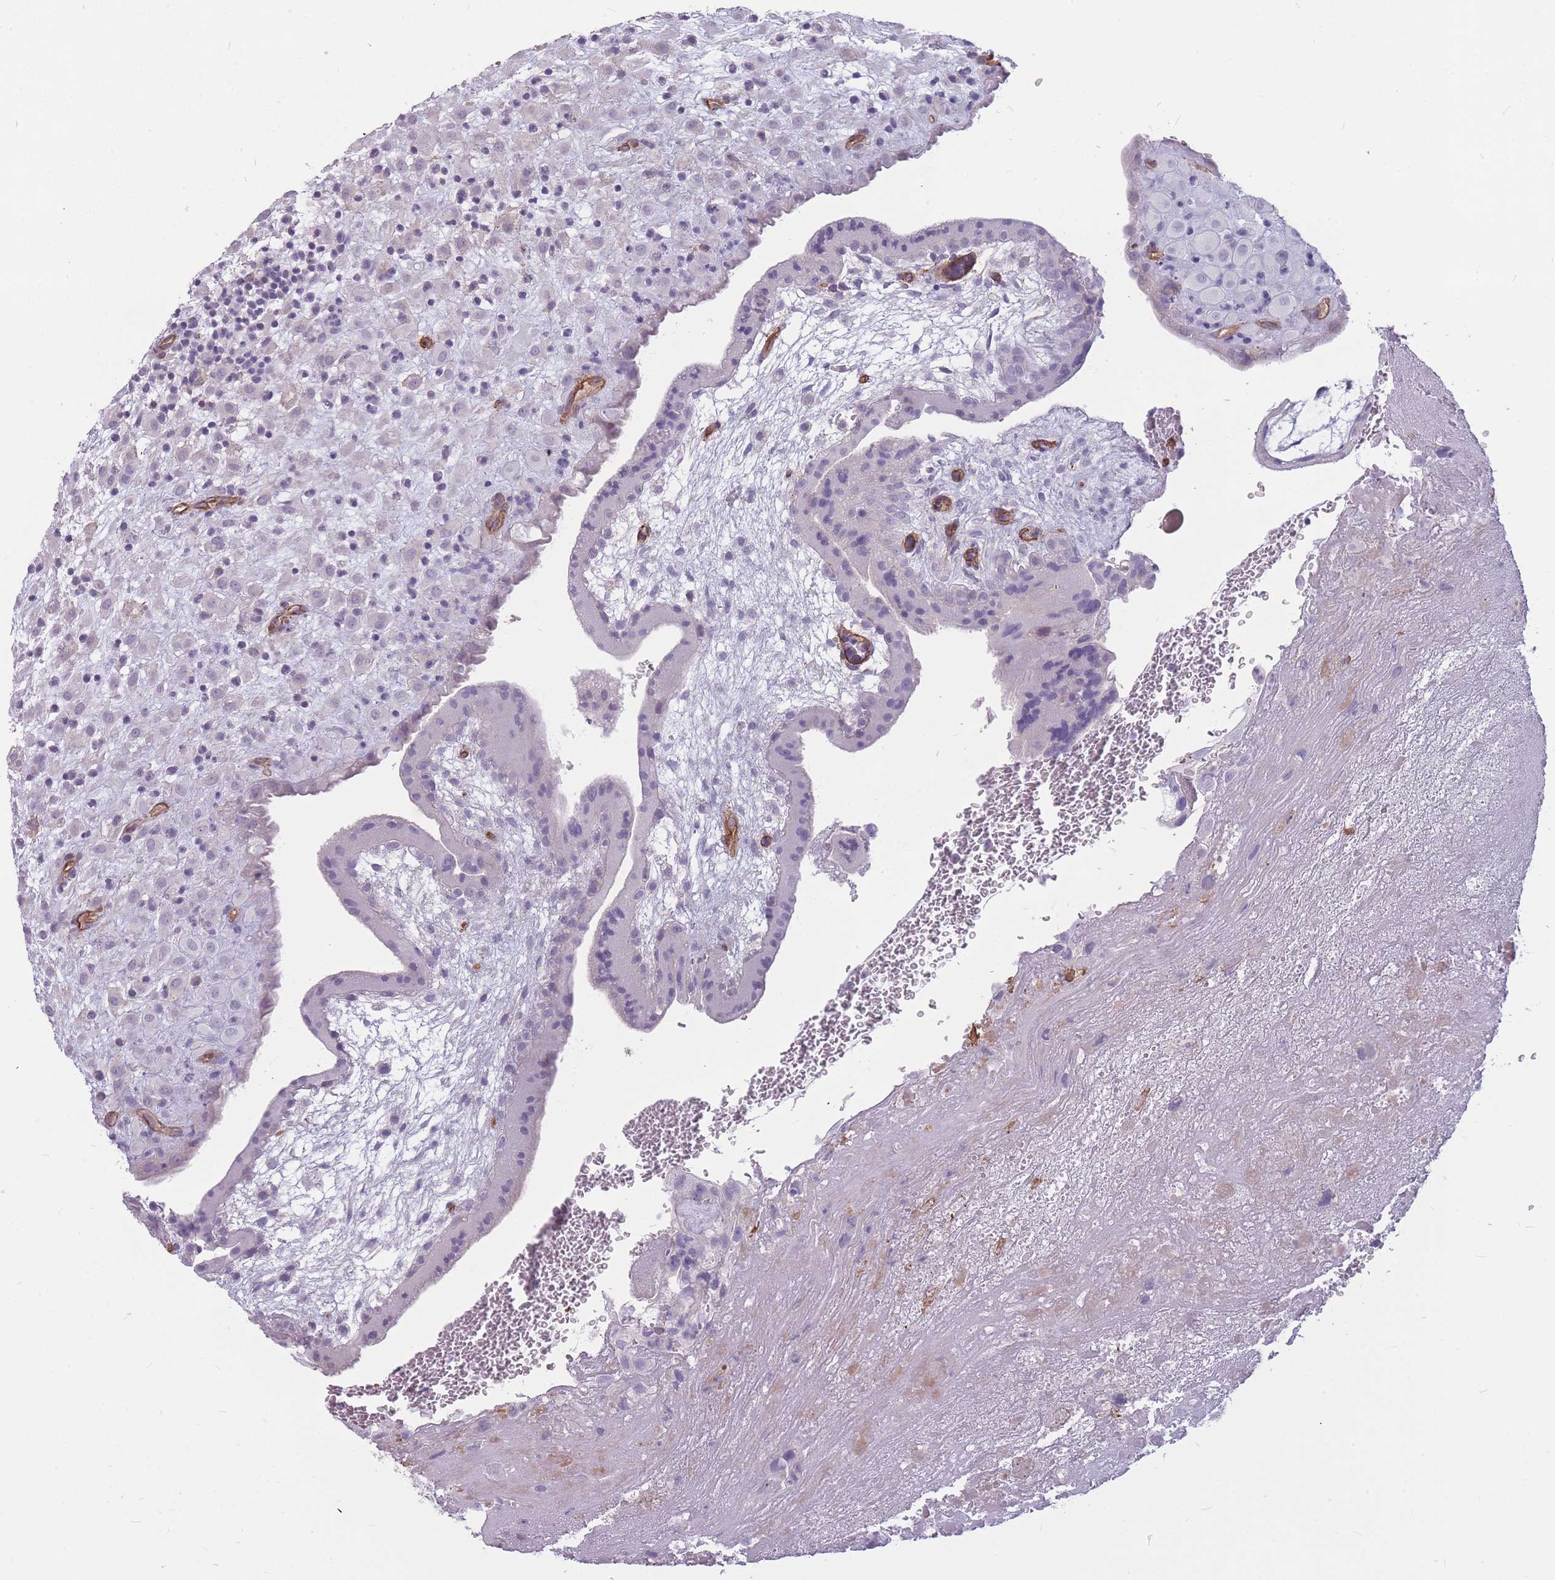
{"staining": {"intensity": "negative", "quantity": "none", "location": "none"}, "tissue": "placenta", "cell_type": "Decidual cells", "image_type": "normal", "snomed": [{"axis": "morphology", "description": "Normal tissue, NOS"}, {"axis": "topography", "description": "Placenta"}], "caption": "High power microscopy image of an immunohistochemistry image of benign placenta, revealing no significant expression in decidual cells.", "gene": "GNA11", "patient": {"sex": "female", "age": 35}}